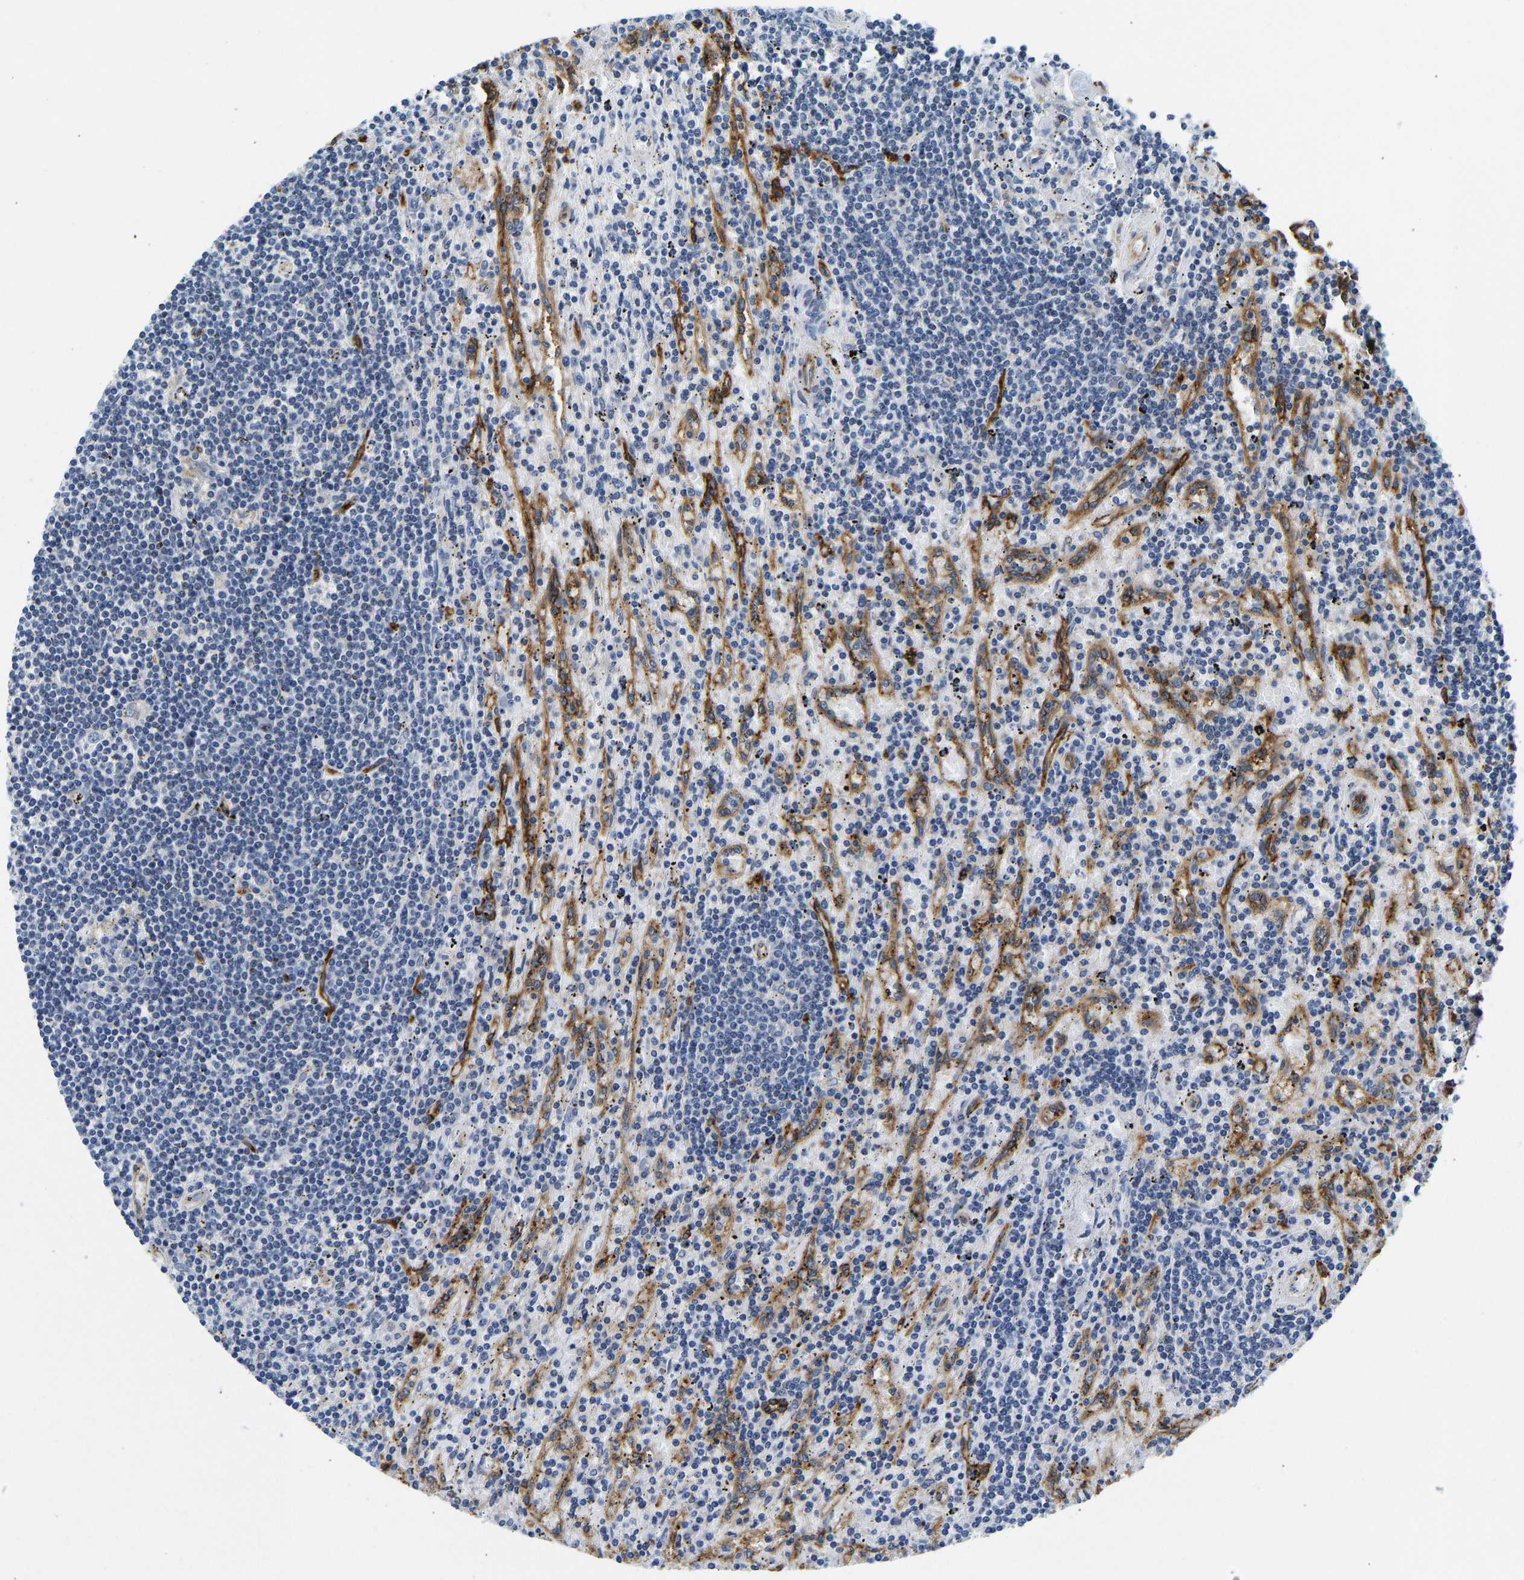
{"staining": {"intensity": "negative", "quantity": "none", "location": "none"}, "tissue": "lymphoma", "cell_type": "Tumor cells", "image_type": "cancer", "snomed": [{"axis": "morphology", "description": "Malignant lymphoma, non-Hodgkin's type, Low grade"}, {"axis": "topography", "description": "Spleen"}], "caption": "Immunohistochemical staining of human lymphoma exhibits no significant positivity in tumor cells.", "gene": "RESF1", "patient": {"sex": "male", "age": 76}}